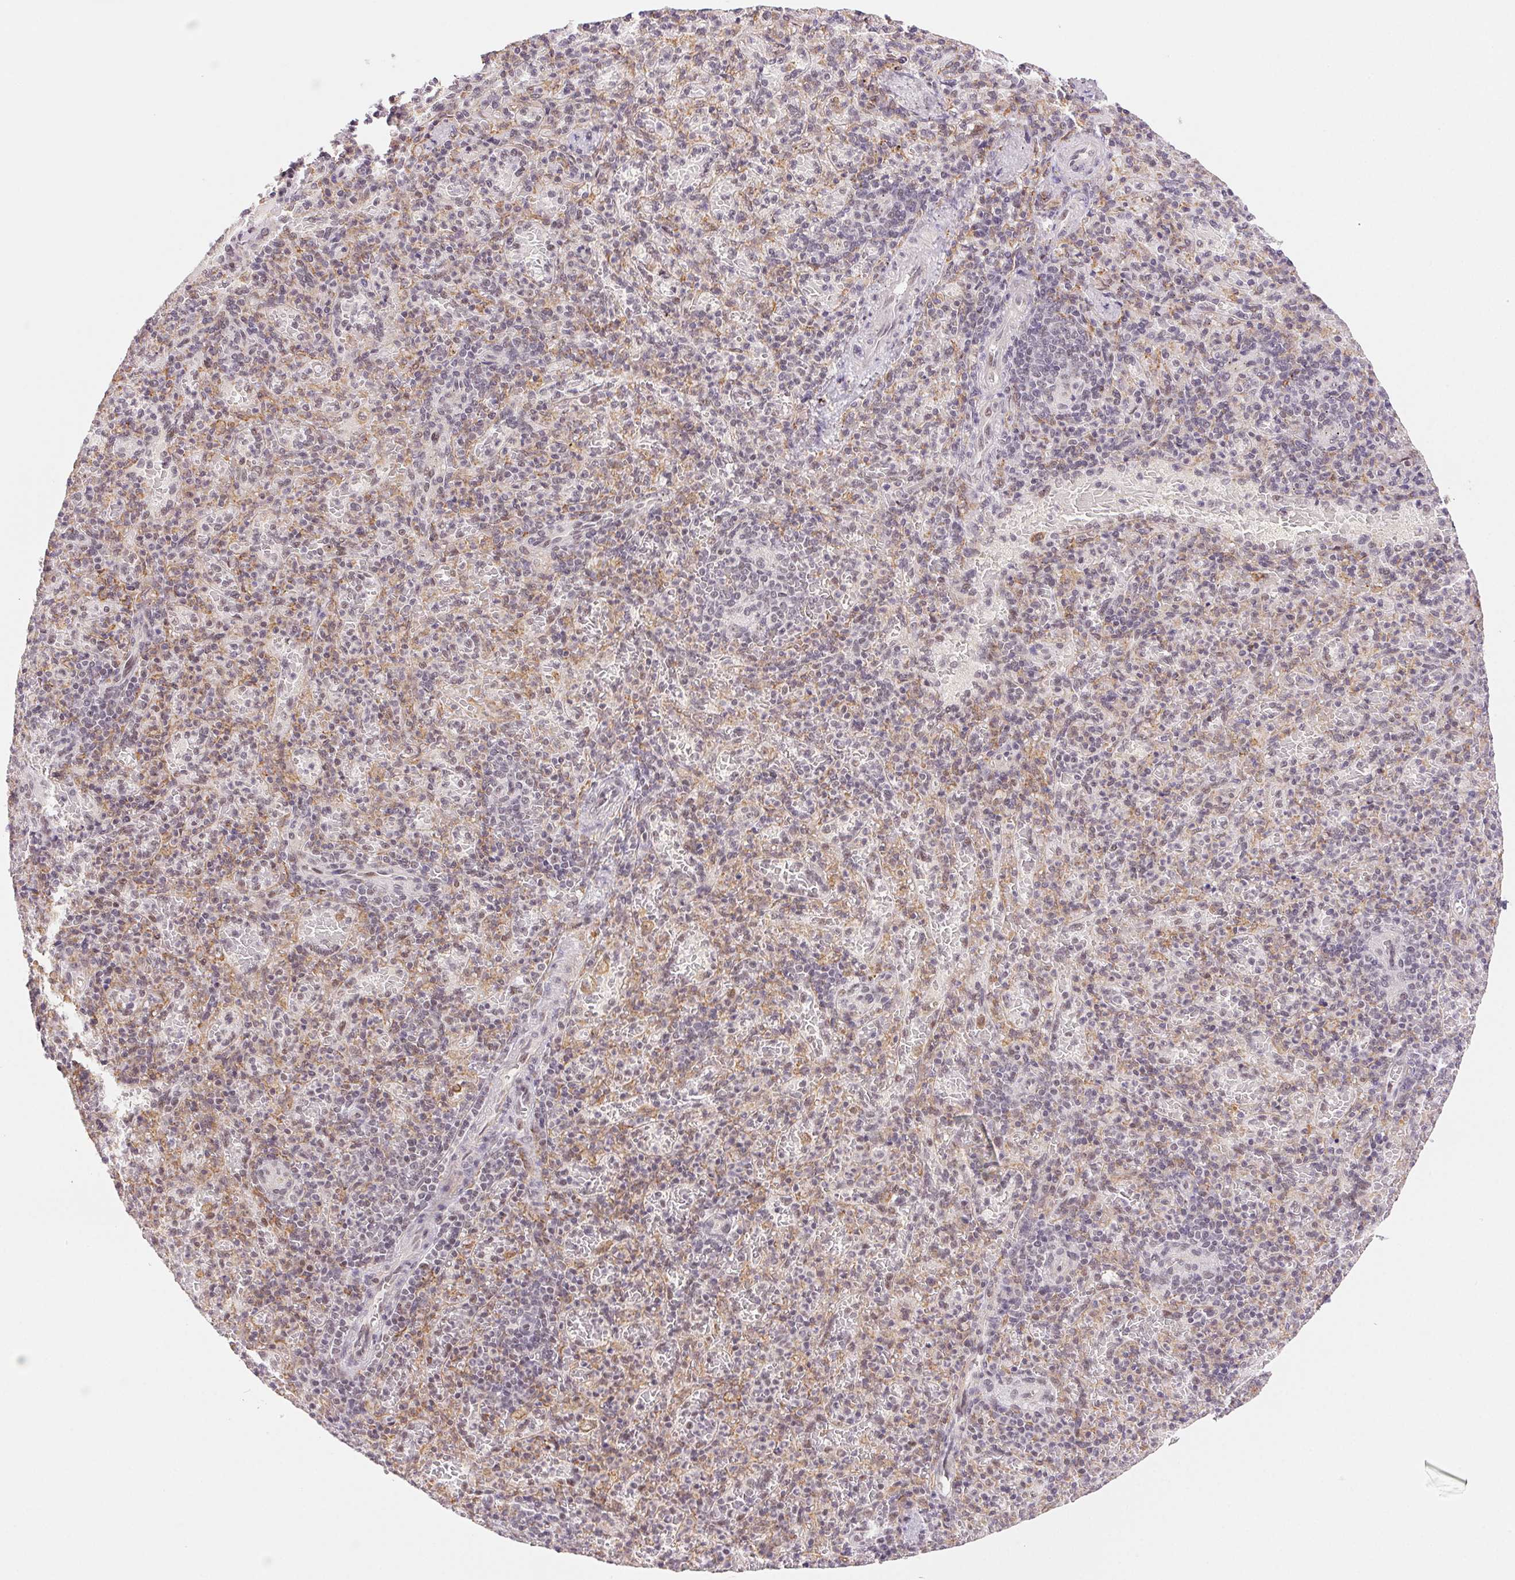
{"staining": {"intensity": "moderate", "quantity": "<25%", "location": "nuclear"}, "tissue": "spleen", "cell_type": "Cells in red pulp", "image_type": "normal", "snomed": [{"axis": "morphology", "description": "Normal tissue, NOS"}, {"axis": "topography", "description": "Spleen"}], "caption": "Benign spleen reveals moderate nuclear positivity in approximately <25% of cells in red pulp, visualized by immunohistochemistry.", "gene": "PRPF18", "patient": {"sex": "female", "age": 74}}